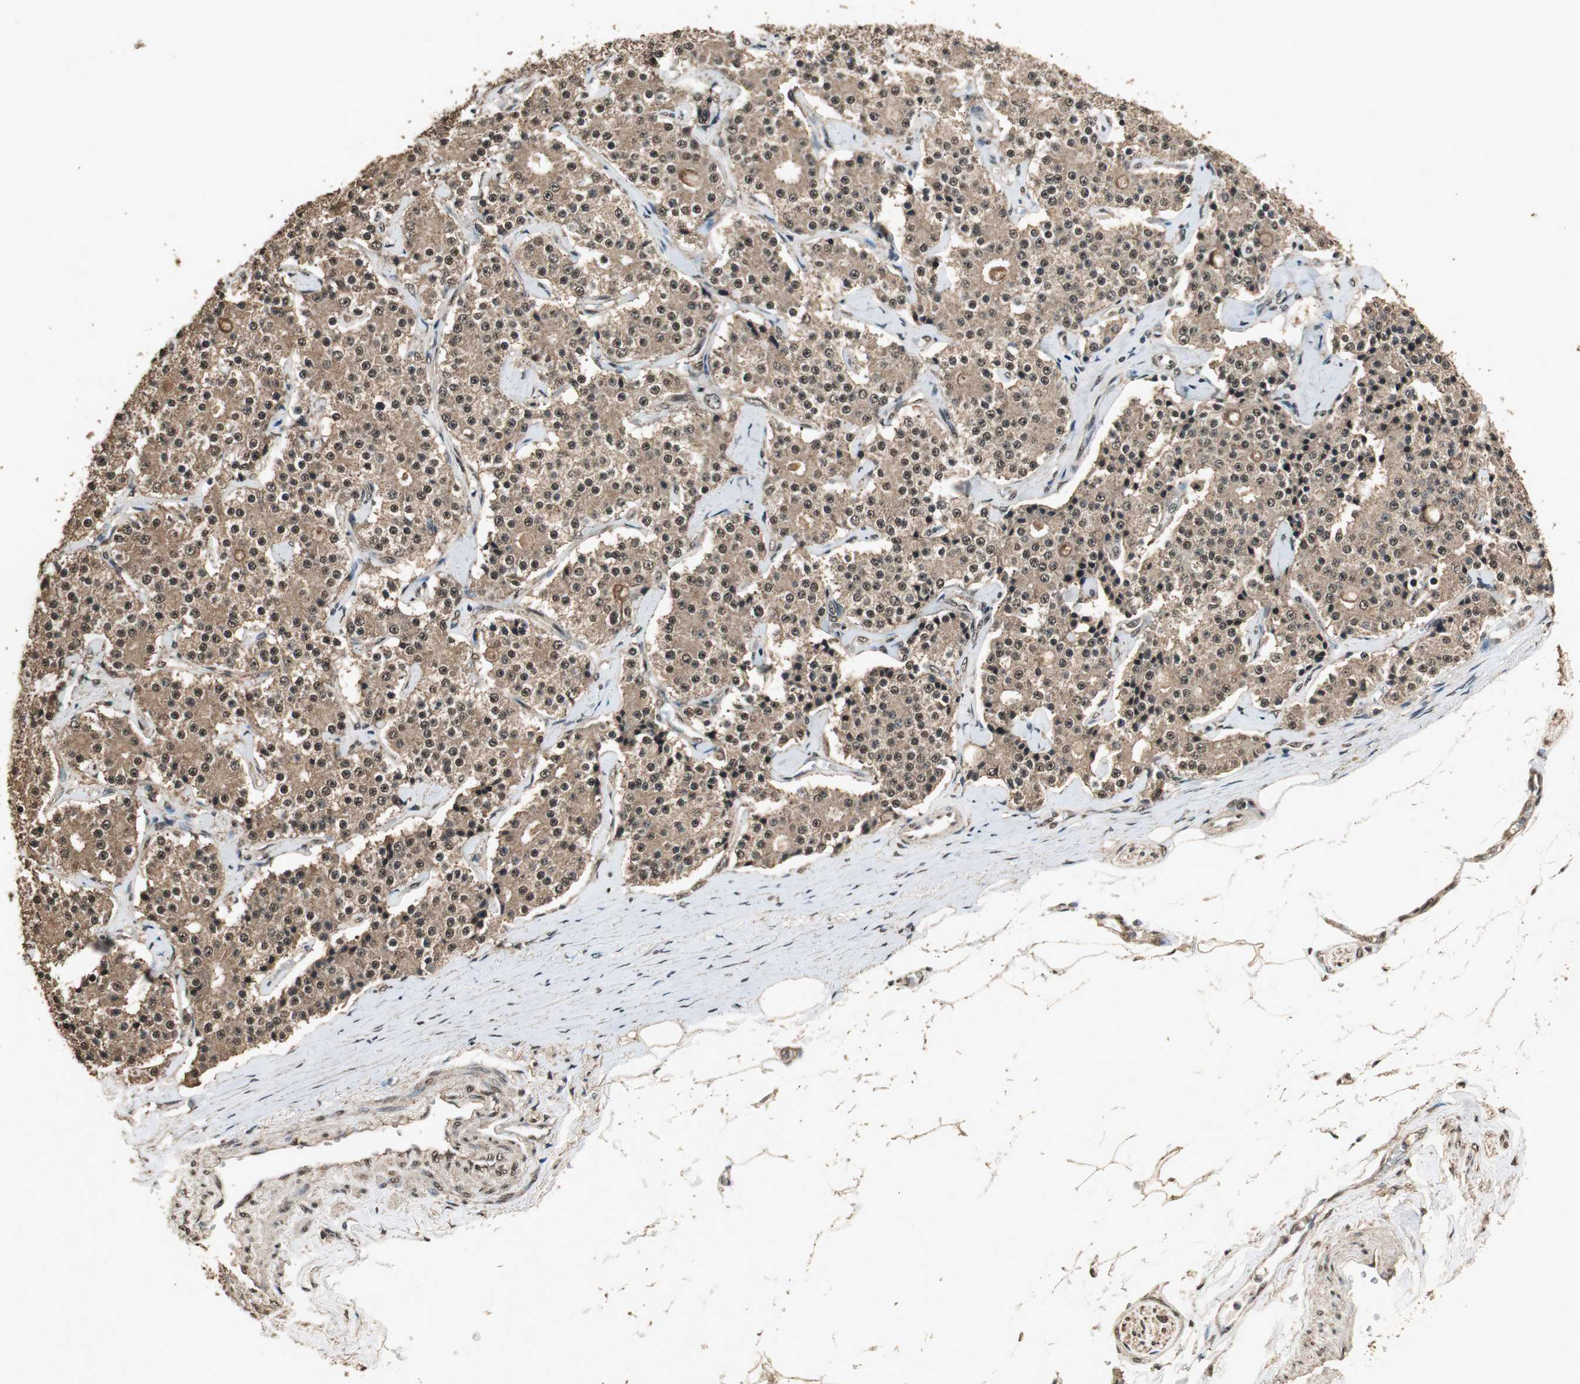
{"staining": {"intensity": "moderate", "quantity": ">75%", "location": "cytoplasmic/membranous,nuclear"}, "tissue": "carcinoid", "cell_type": "Tumor cells", "image_type": "cancer", "snomed": [{"axis": "morphology", "description": "Carcinoid, malignant, NOS"}, {"axis": "topography", "description": "Colon"}], "caption": "A micrograph showing moderate cytoplasmic/membranous and nuclear staining in approximately >75% of tumor cells in carcinoid (malignant), as visualized by brown immunohistochemical staining.", "gene": "PPP1R13B", "patient": {"sex": "female", "age": 61}}